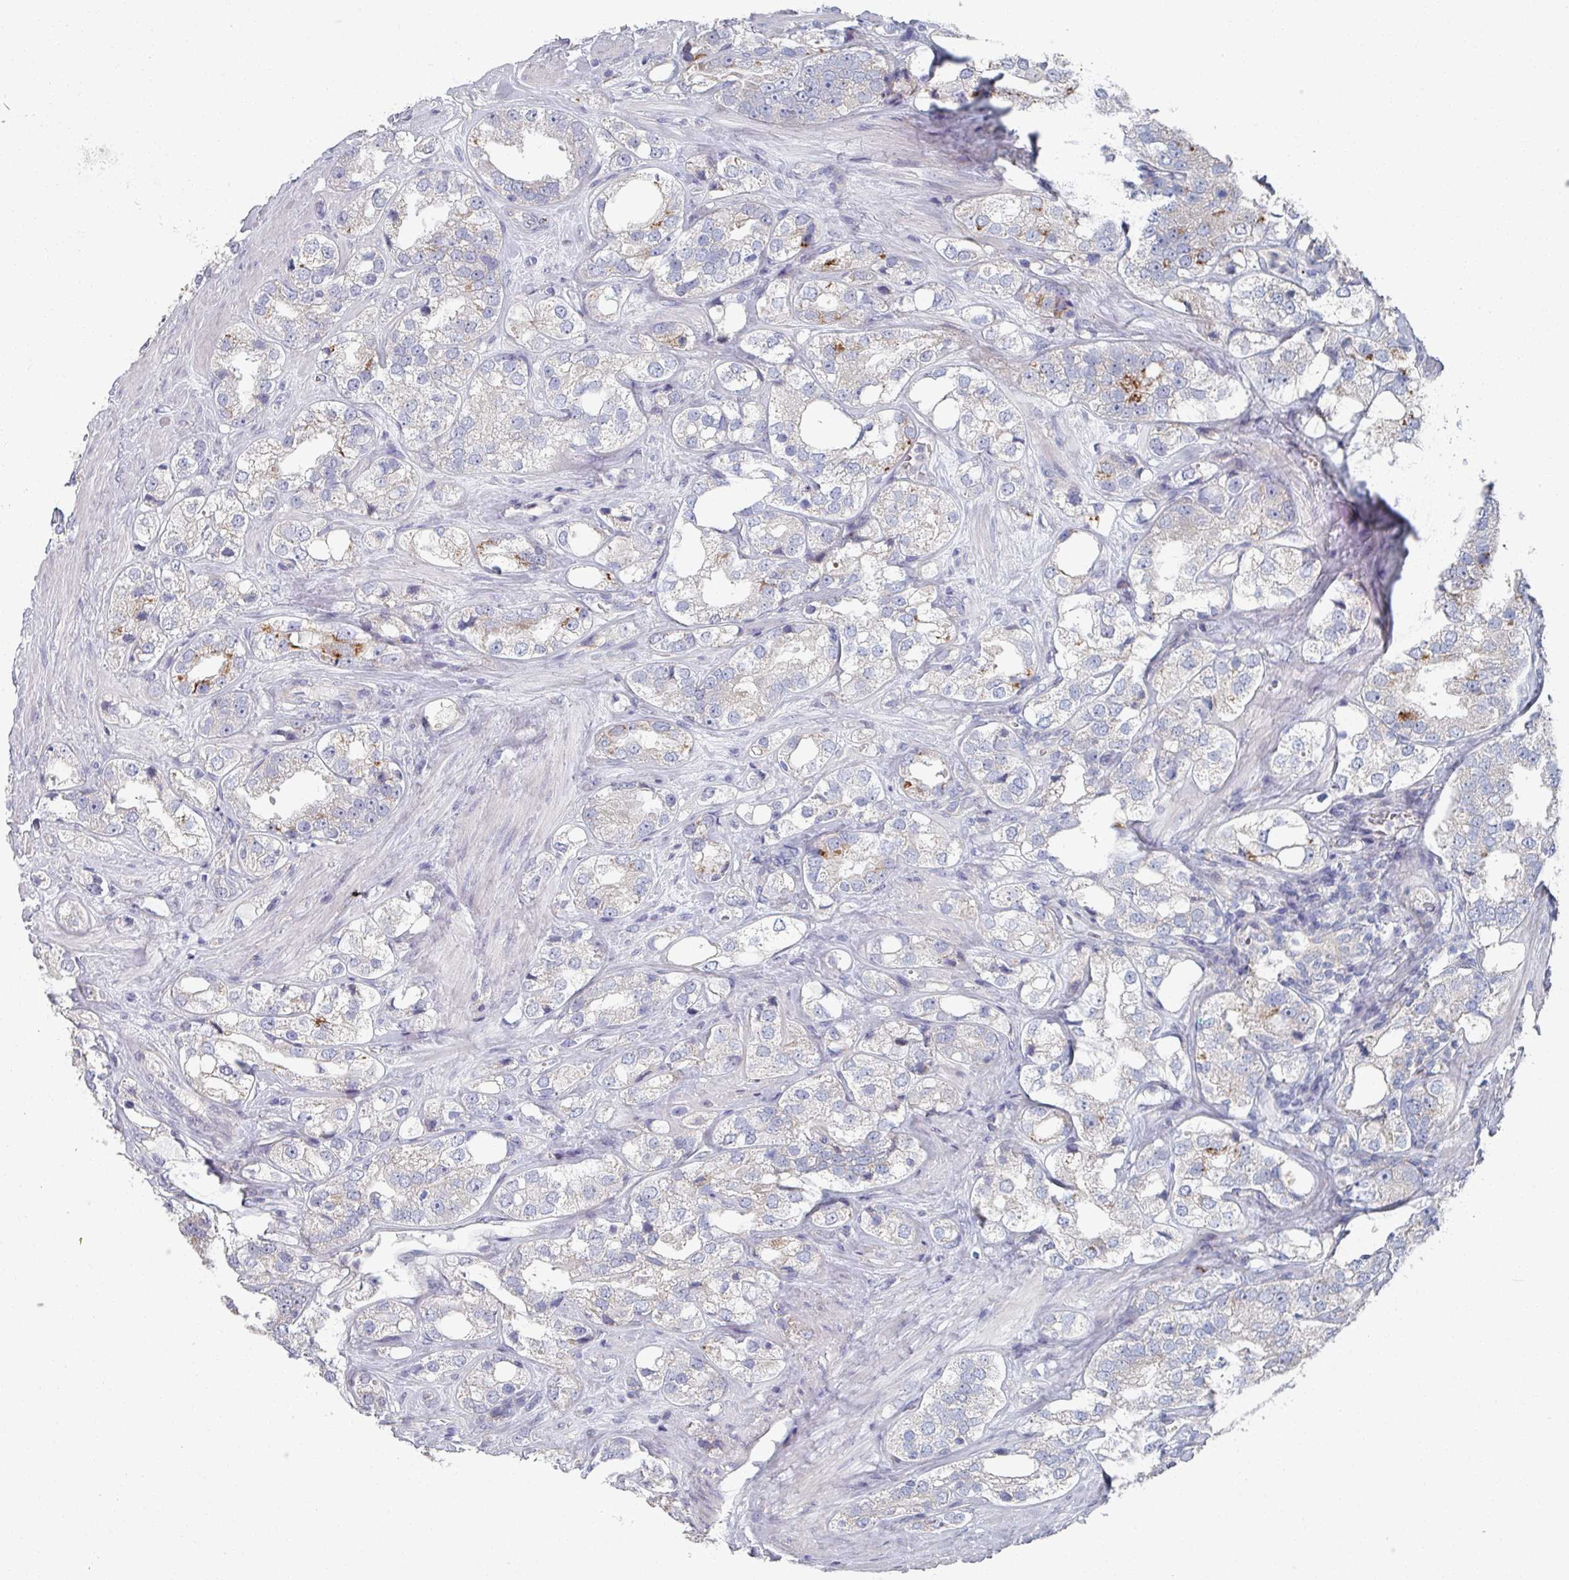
{"staining": {"intensity": "moderate", "quantity": "<25%", "location": "cytoplasmic/membranous"}, "tissue": "prostate cancer", "cell_type": "Tumor cells", "image_type": "cancer", "snomed": [{"axis": "morphology", "description": "Adenocarcinoma, NOS"}, {"axis": "topography", "description": "Prostate"}], "caption": "An image showing moderate cytoplasmic/membranous positivity in about <25% of tumor cells in prostate cancer (adenocarcinoma), as visualized by brown immunohistochemical staining.", "gene": "EFL1", "patient": {"sex": "male", "age": 79}}